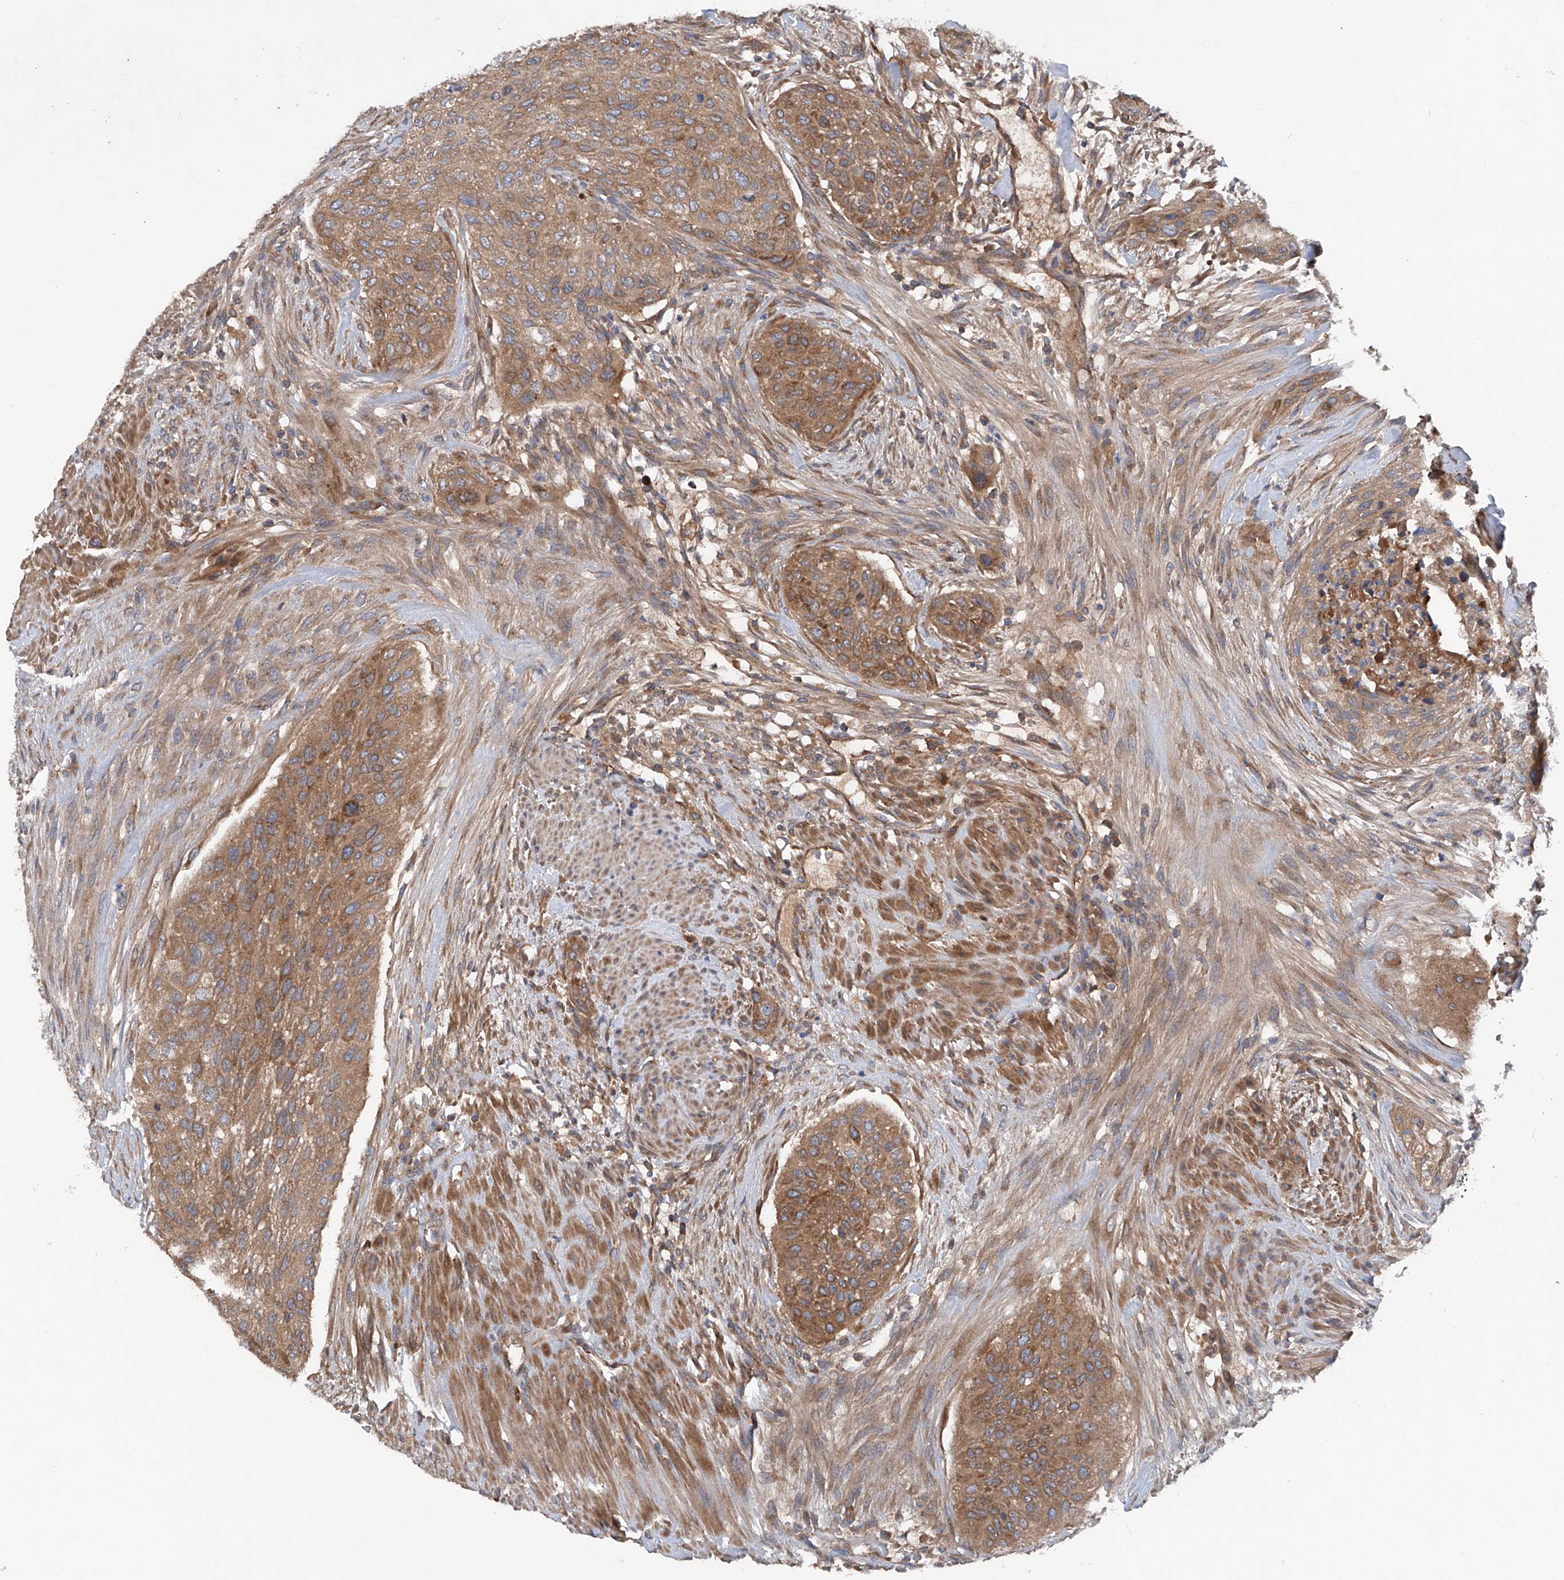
{"staining": {"intensity": "moderate", "quantity": ">75%", "location": "cytoplasmic/membranous"}, "tissue": "urothelial cancer", "cell_type": "Tumor cells", "image_type": "cancer", "snomed": [{"axis": "morphology", "description": "Urothelial carcinoma, High grade"}, {"axis": "topography", "description": "Urinary bladder"}], "caption": "Immunohistochemical staining of human high-grade urothelial carcinoma exhibits medium levels of moderate cytoplasmic/membranous staining in approximately >75% of tumor cells.", "gene": "ASCC3", "patient": {"sex": "male", "age": 35}}